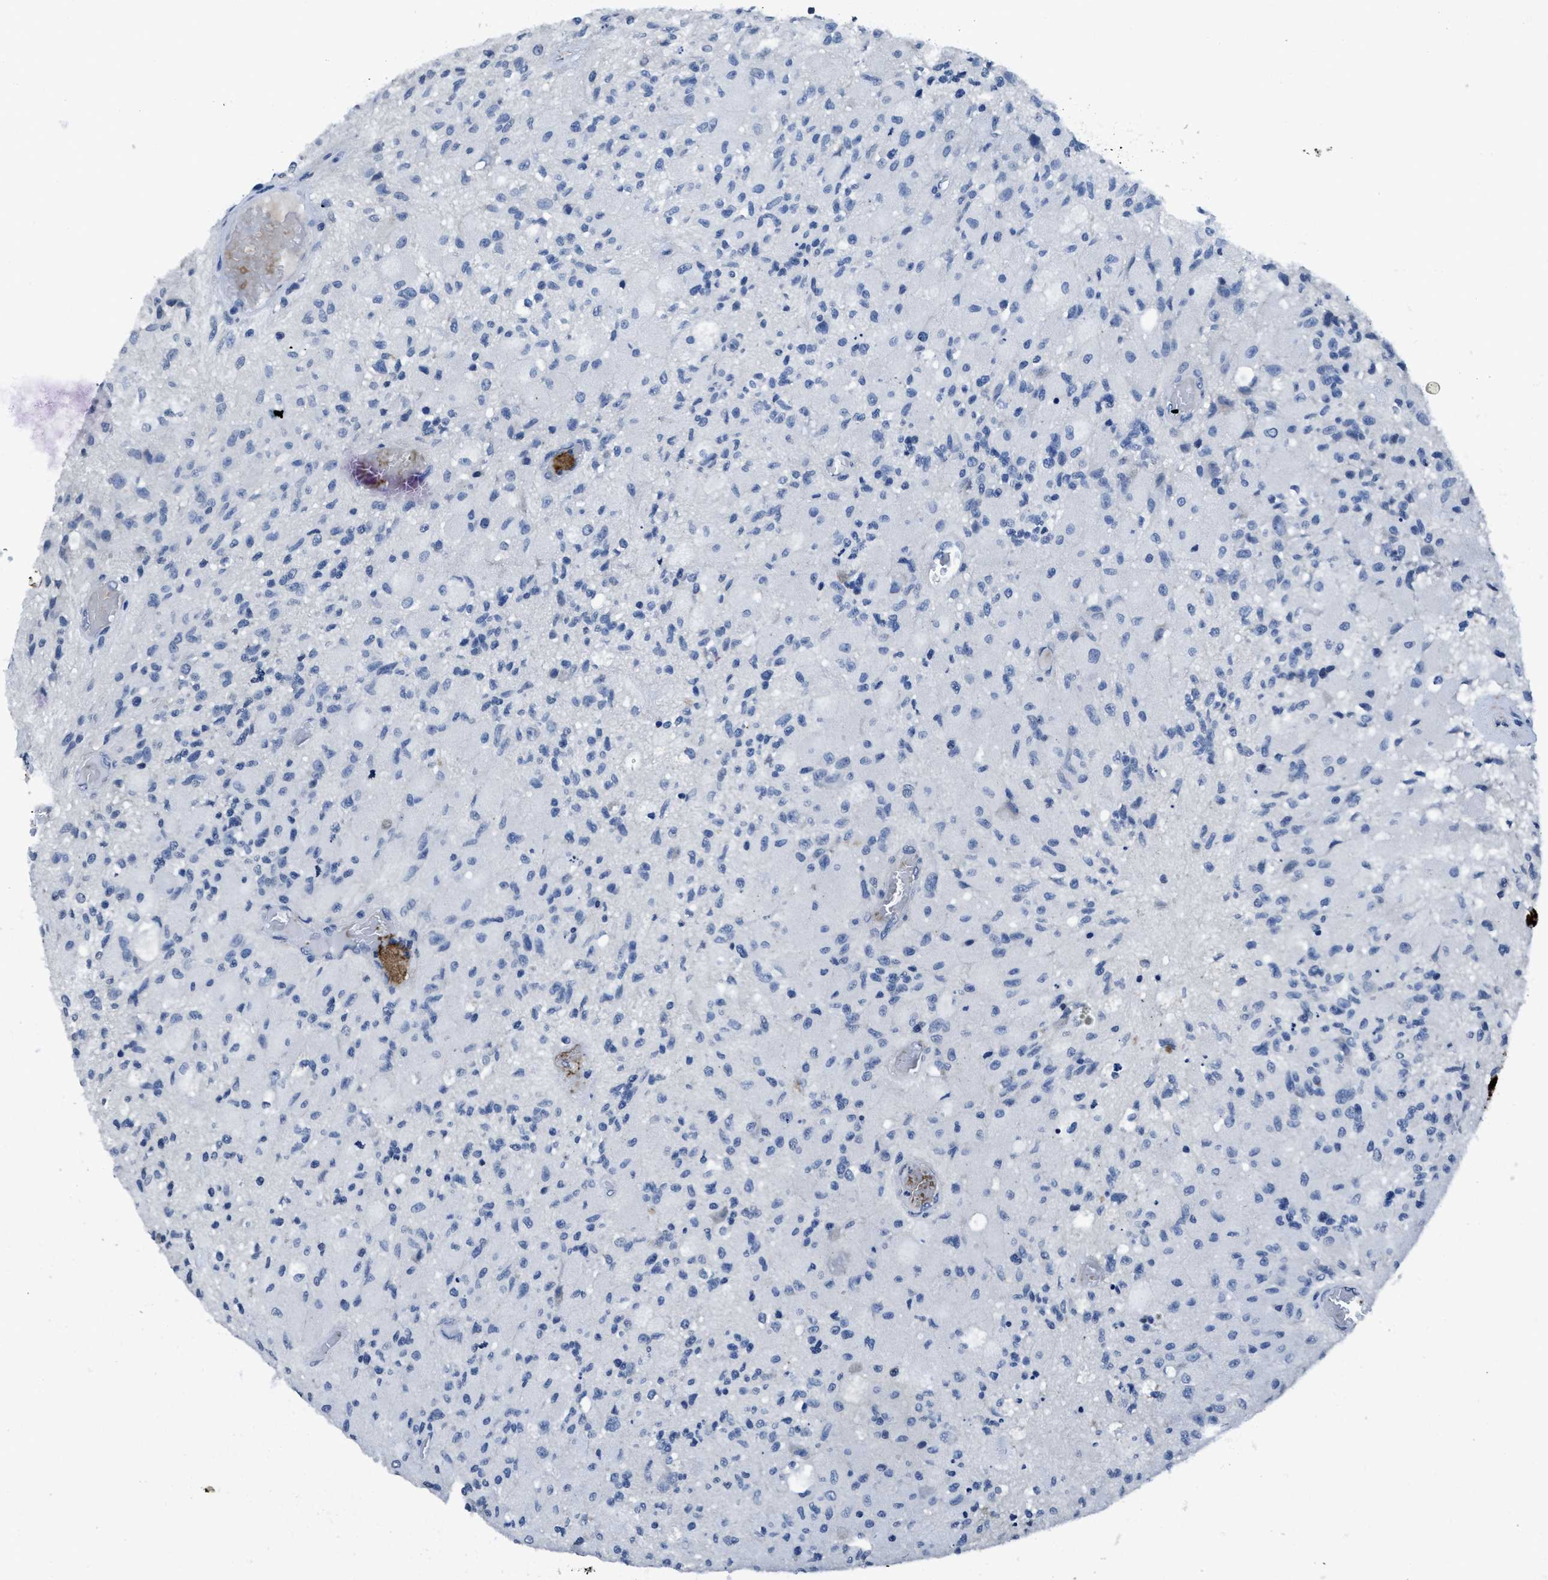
{"staining": {"intensity": "negative", "quantity": "none", "location": "none"}, "tissue": "glioma", "cell_type": "Tumor cells", "image_type": "cancer", "snomed": [{"axis": "morphology", "description": "Normal tissue, NOS"}, {"axis": "morphology", "description": "Glioma, malignant, High grade"}, {"axis": "topography", "description": "Cerebral cortex"}], "caption": "Tumor cells are negative for protein expression in human glioma.", "gene": "ITGA2B", "patient": {"sex": "male", "age": 77}}